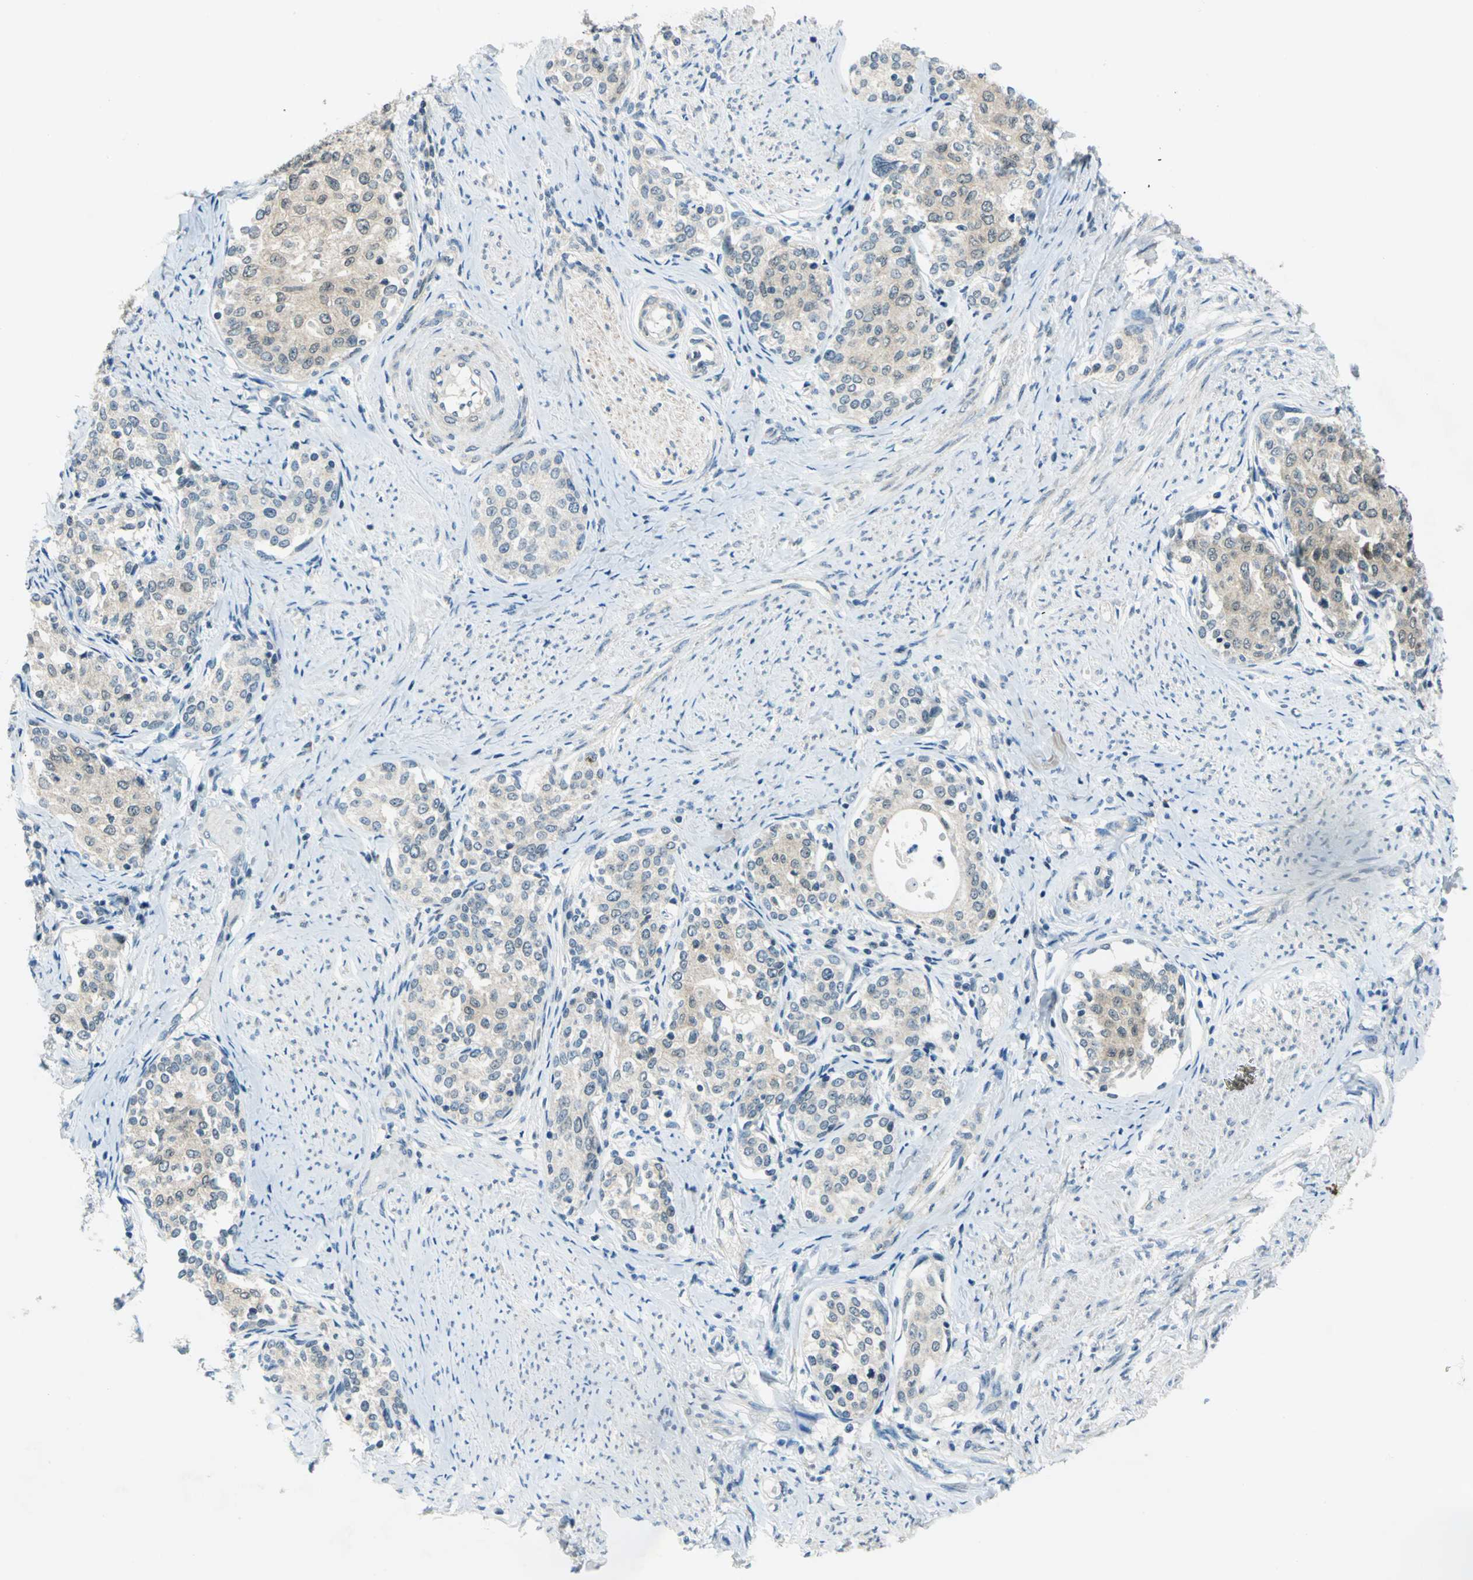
{"staining": {"intensity": "weak", "quantity": "25%-75%", "location": "cytoplasmic/membranous"}, "tissue": "cervical cancer", "cell_type": "Tumor cells", "image_type": "cancer", "snomed": [{"axis": "morphology", "description": "Squamous cell carcinoma, NOS"}, {"axis": "morphology", "description": "Adenocarcinoma, NOS"}, {"axis": "topography", "description": "Cervix"}], "caption": "There is low levels of weak cytoplasmic/membranous positivity in tumor cells of cervical cancer, as demonstrated by immunohistochemical staining (brown color).", "gene": "PIN1", "patient": {"sex": "female", "age": 52}}